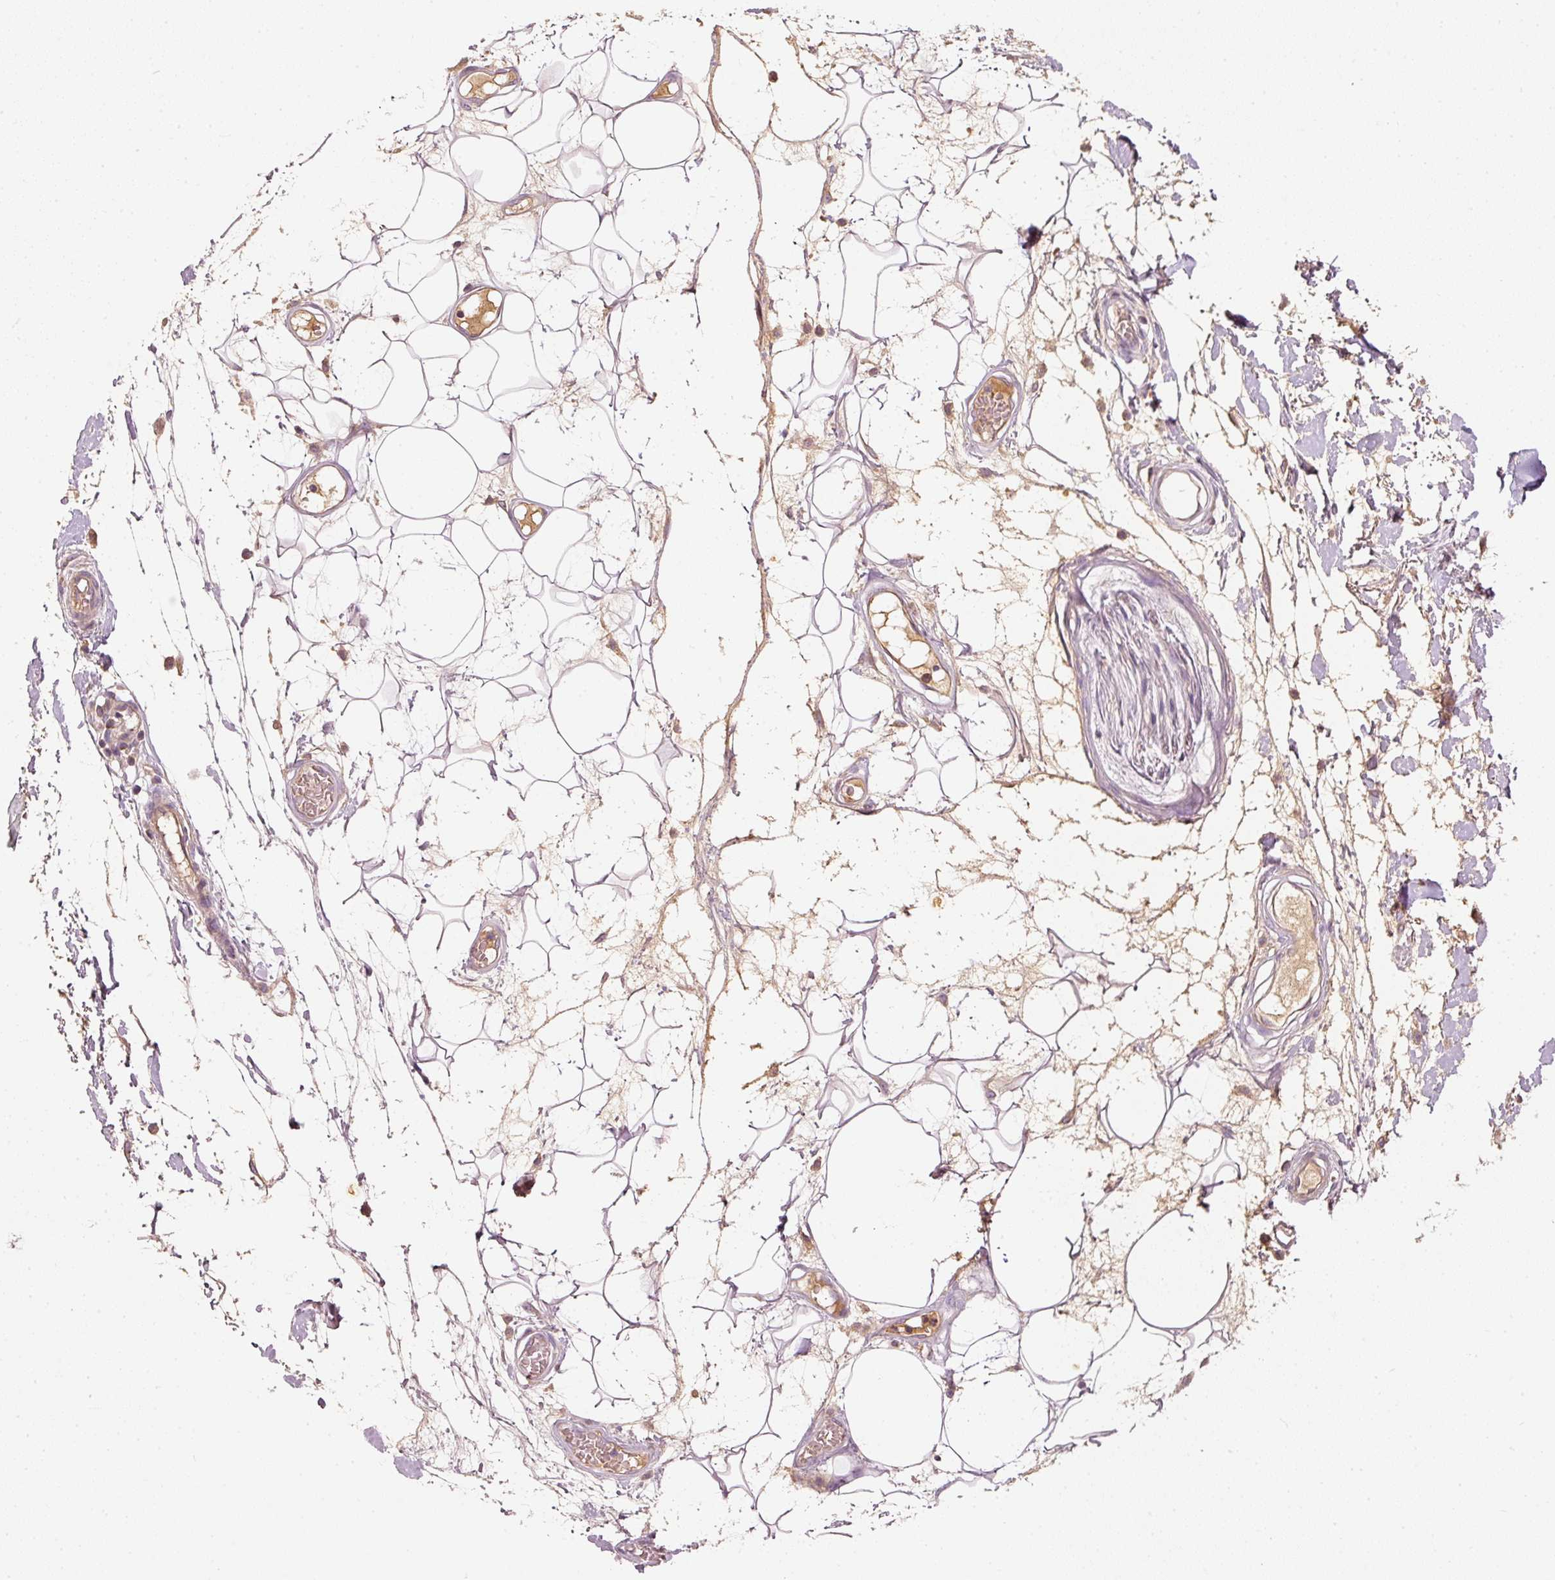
{"staining": {"intensity": "weak", "quantity": "25%-75%", "location": "cytoplasmic/membranous"}, "tissue": "adipose tissue", "cell_type": "Adipocytes", "image_type": "normal", "snomed": [{"axis": "morphology", "description": "Normal tissue, NOS"}, {"axis": "topography", "description": "Vulva"}, {"axis": "topography", "description": "Peripheral nerve tissue"}], "caption": "The photomicrograph reveals staining of unremarkable adipose tissue, revealing weak cytoplasmic/membranous protein positivity (brown color) within adipocytes.", "gene": "PSENEN", "patient": {"sex": "female", "age": 68}}